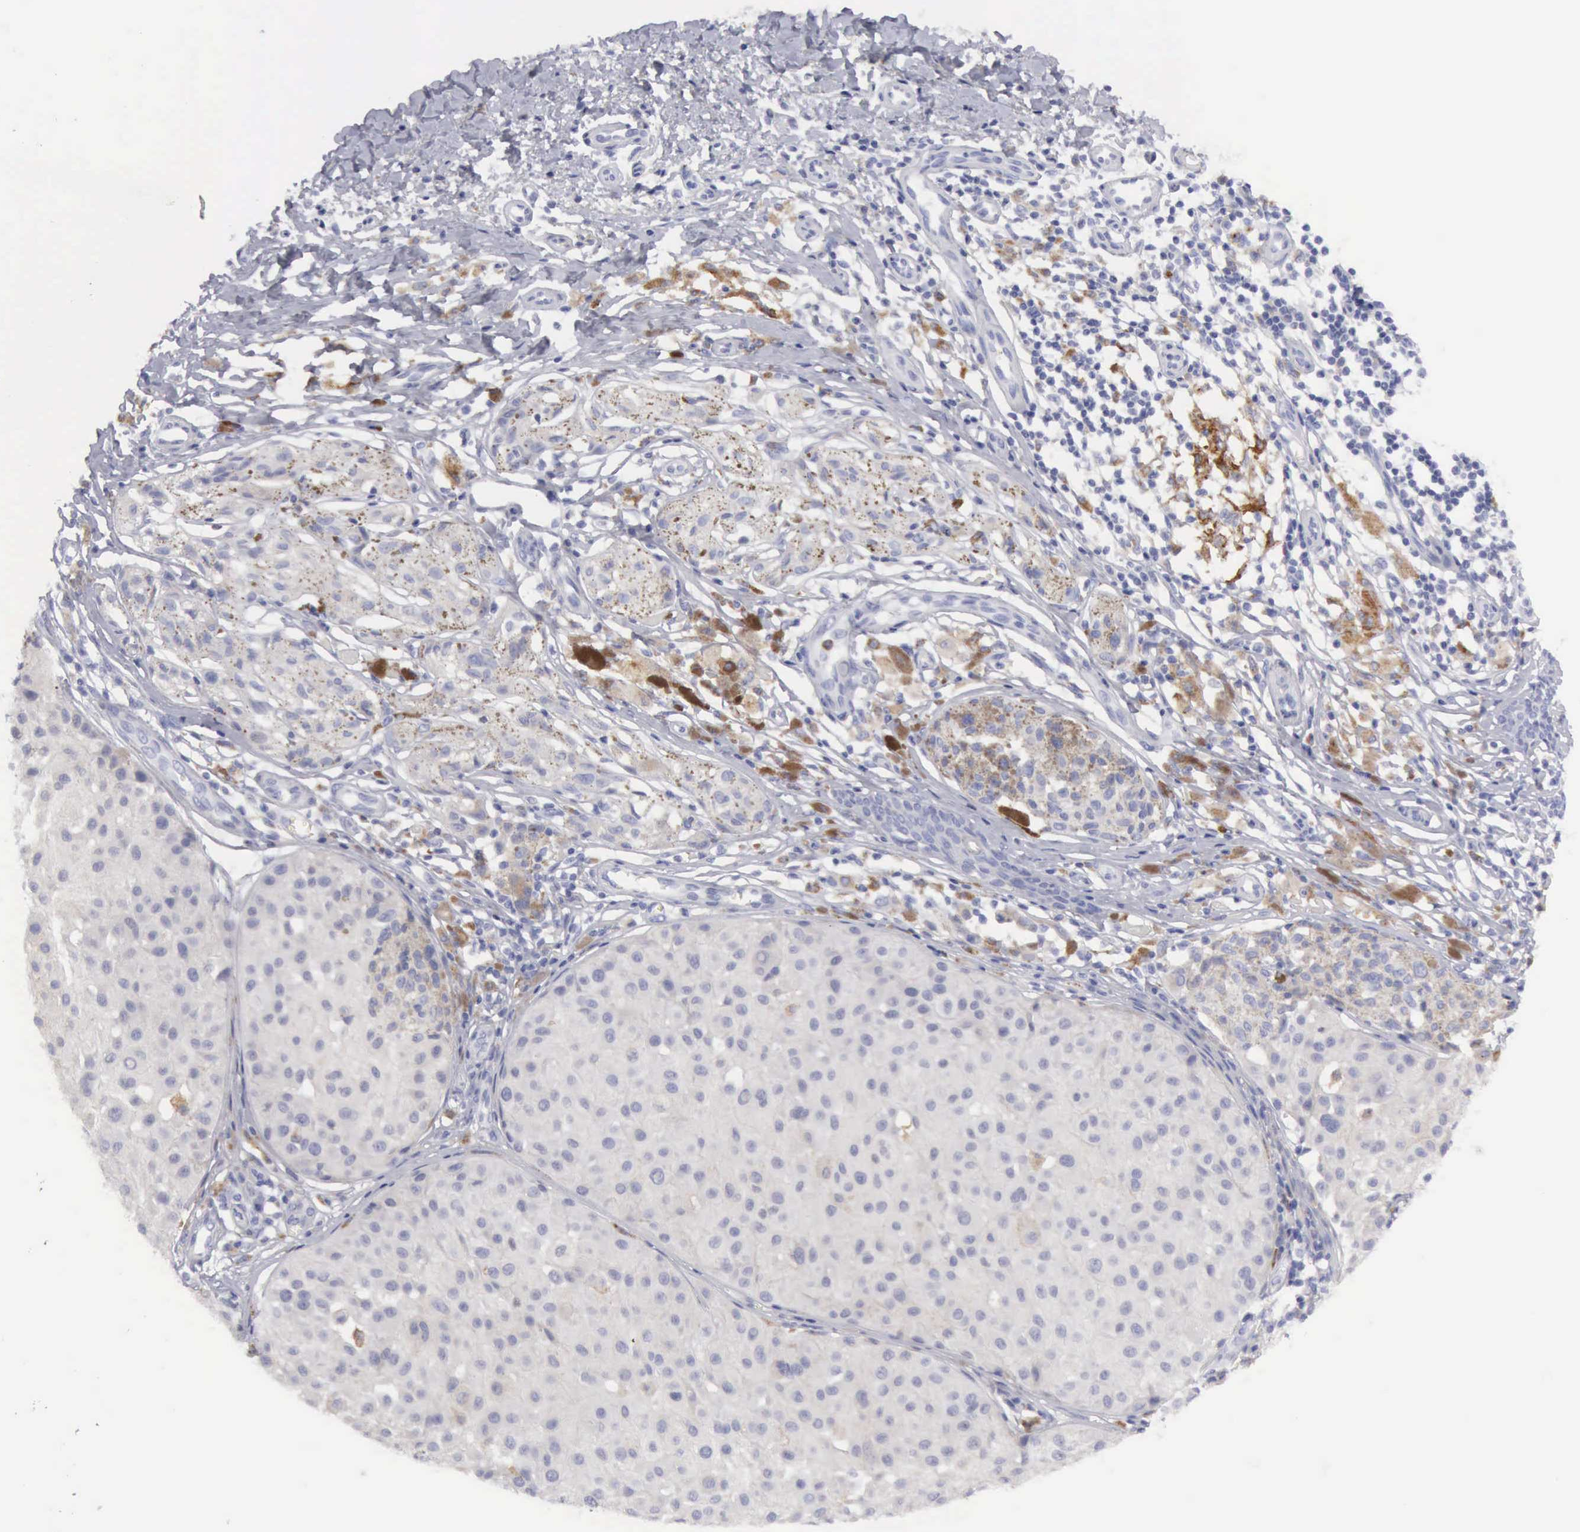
{"staining": {"intensity": "moderate", "quantity": "25%-75%", "location": "cytoplasmic/membranous"}, "tissue": "melanoma", "cell_type": "Tumor cells", "image_type": "cancer", "snomed": [{"axis": "morphology", "description": "Malignant melanoma, NOS"}, {"axis": "topography", "description": "Skin"}], "caption": "Immunohistochemistry (DAB (3,3'-diaminobenzidine)) staining of human melanoma shows moderate cytoplasmic/membranous protein staining in approximately 25%-75% of tumor cells. The protein of interest is stained brown, and the nuclei are stained in blue (DAB IHC with brightfield microscopy, high magnification).", "gene": "CTSS", "patient": {"sex": "male", "age": 36}}